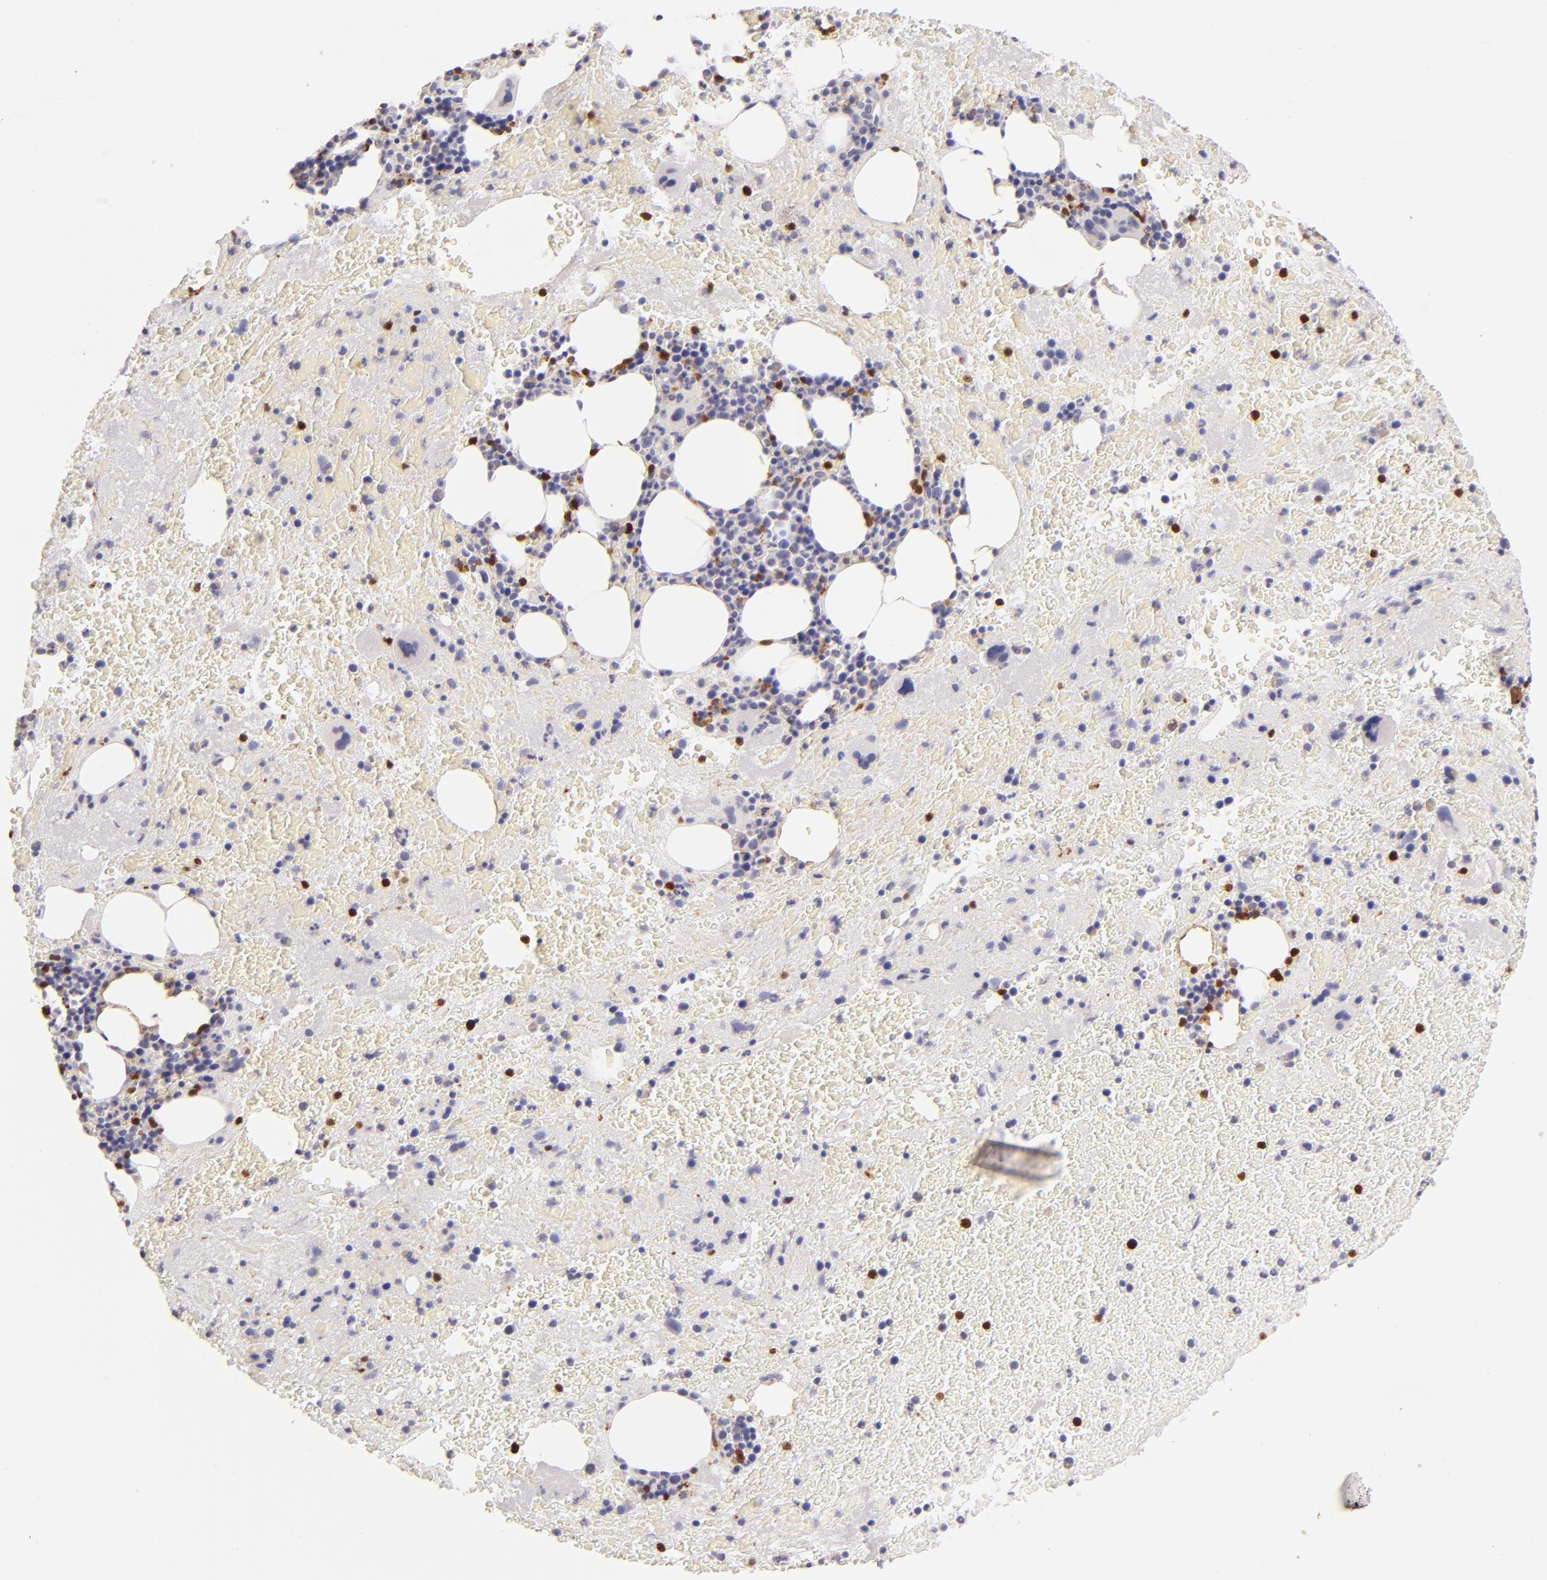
{"staining": {"intensity": "strong", "quantity": "<25%", "location": "cytoplasmic/membranous"}, "tissue": "bone marrow", "cell_type": "Hematopoietic cells", "image_type": "normal", "snomed": [{"axis": "morphology", "description": "Normal tissue, NOS"}, {"axis": "topography", "description": "Bone marrow"}], "caption": "A medium amount of strong cytoplasmic/membranous positivity is identified in about <25% of hematopoietic cells in benign bone marrow.", "gene": "ZAP70", "patient": {"sex": "male", "age": 76}}